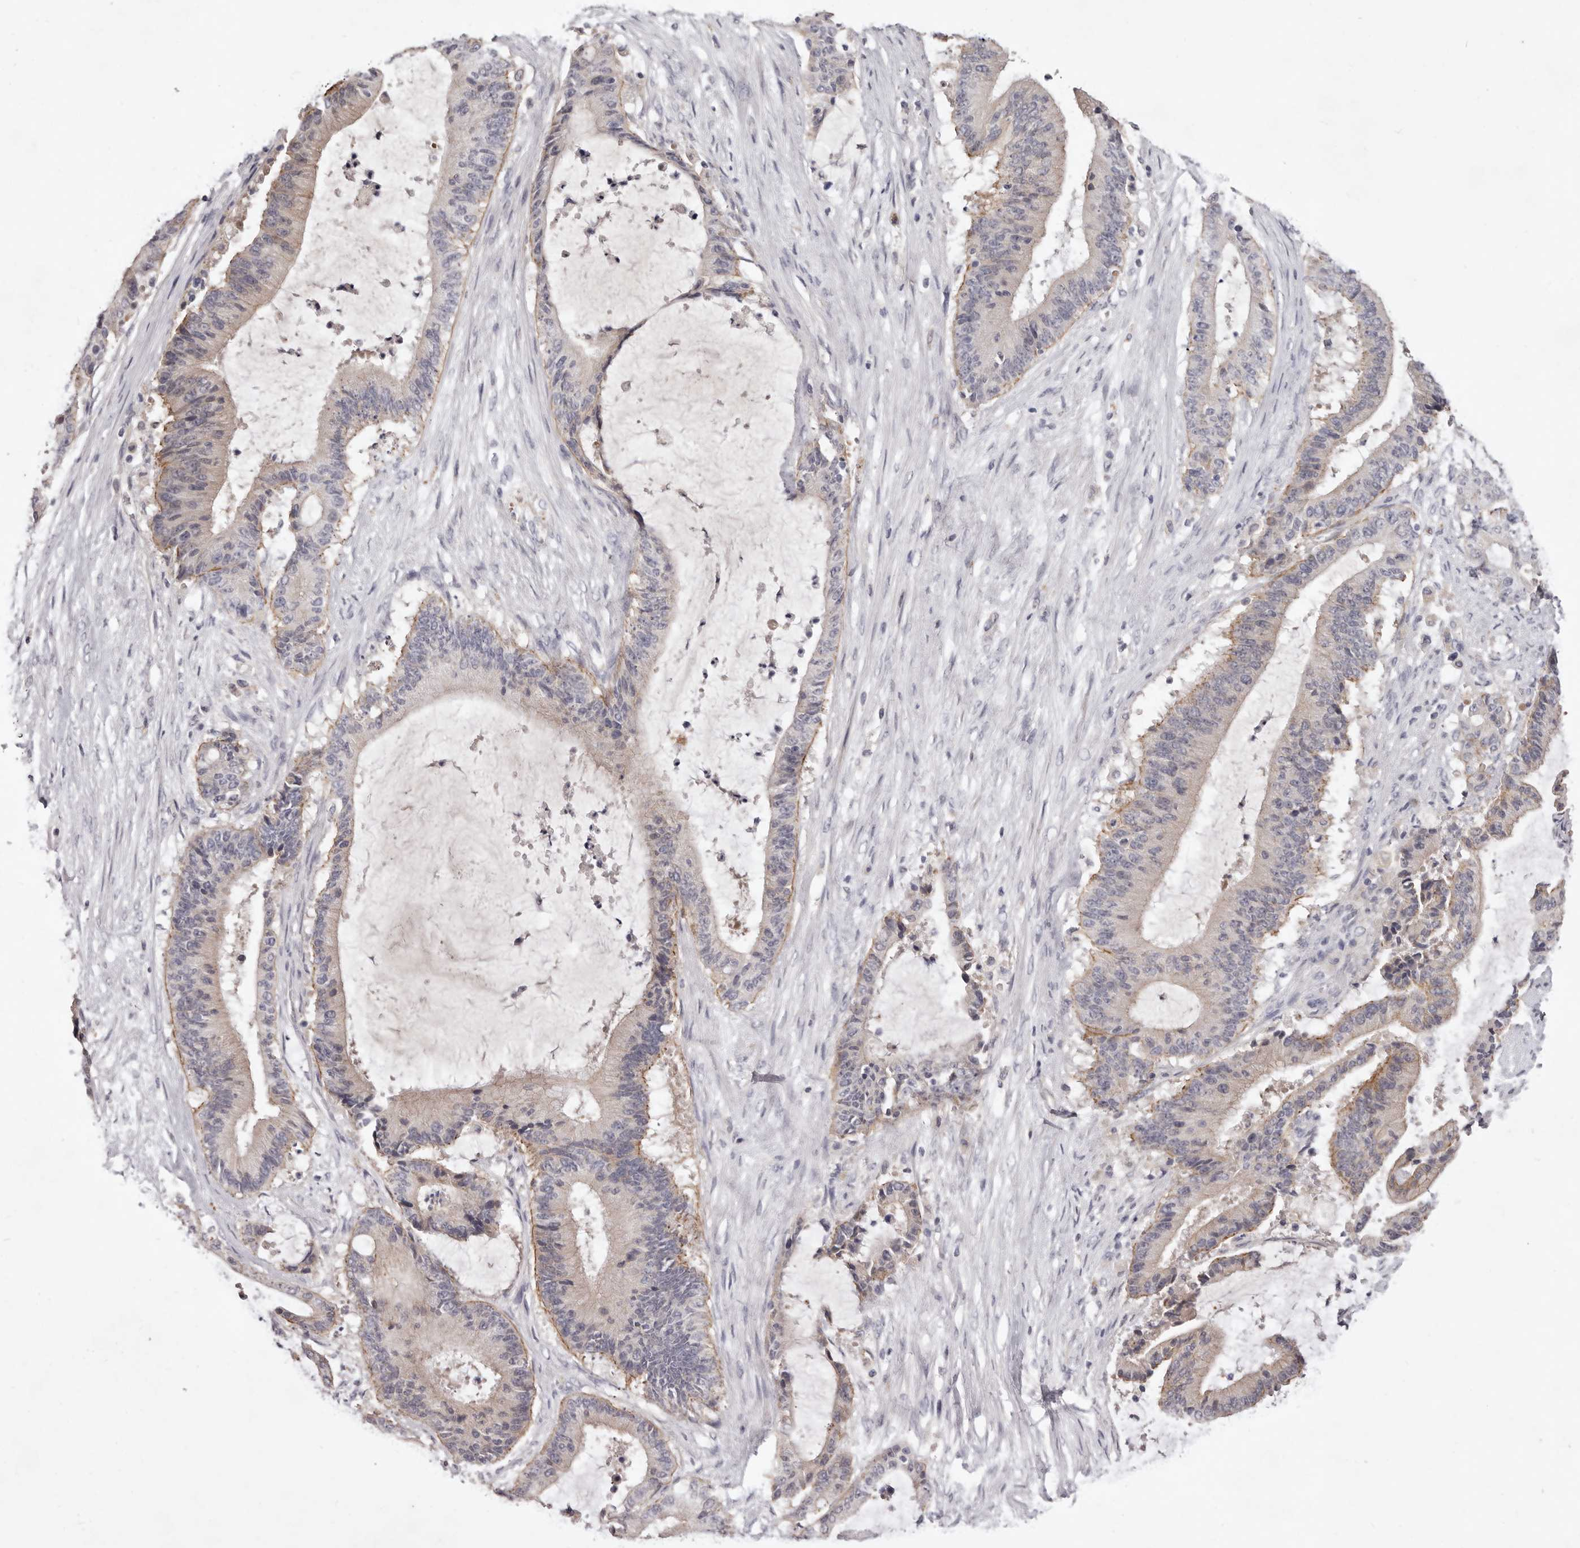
{"staining": {"intensity": "moderate", "quantity": "<25%", "location": "cytoplasmic/membranous"}, "tissue": "liver cancer", "cell_type": "Tumor cells", "image_type": "cancer", "snomed": [{"axis": "morphology", "description": "Normal tissue, NOS"}, {"axis": "morphology", "description": "Cholangiocarcinoma"}, {"axis": "topography", "description": "Liver"}, {"axis": "topography", "description": "Peripheral nerve tissue"}], "caption": "Brown immunohistochemical staining in liver cholangiocarcinoma shows moderate cytoplasmic/membranous expression in about <25% of tumor cells. (Brightfield microscopy of DAB IHC at high magnification).", "gene": "GARNL3", "patient": {"sex": "female", "age": 73}}